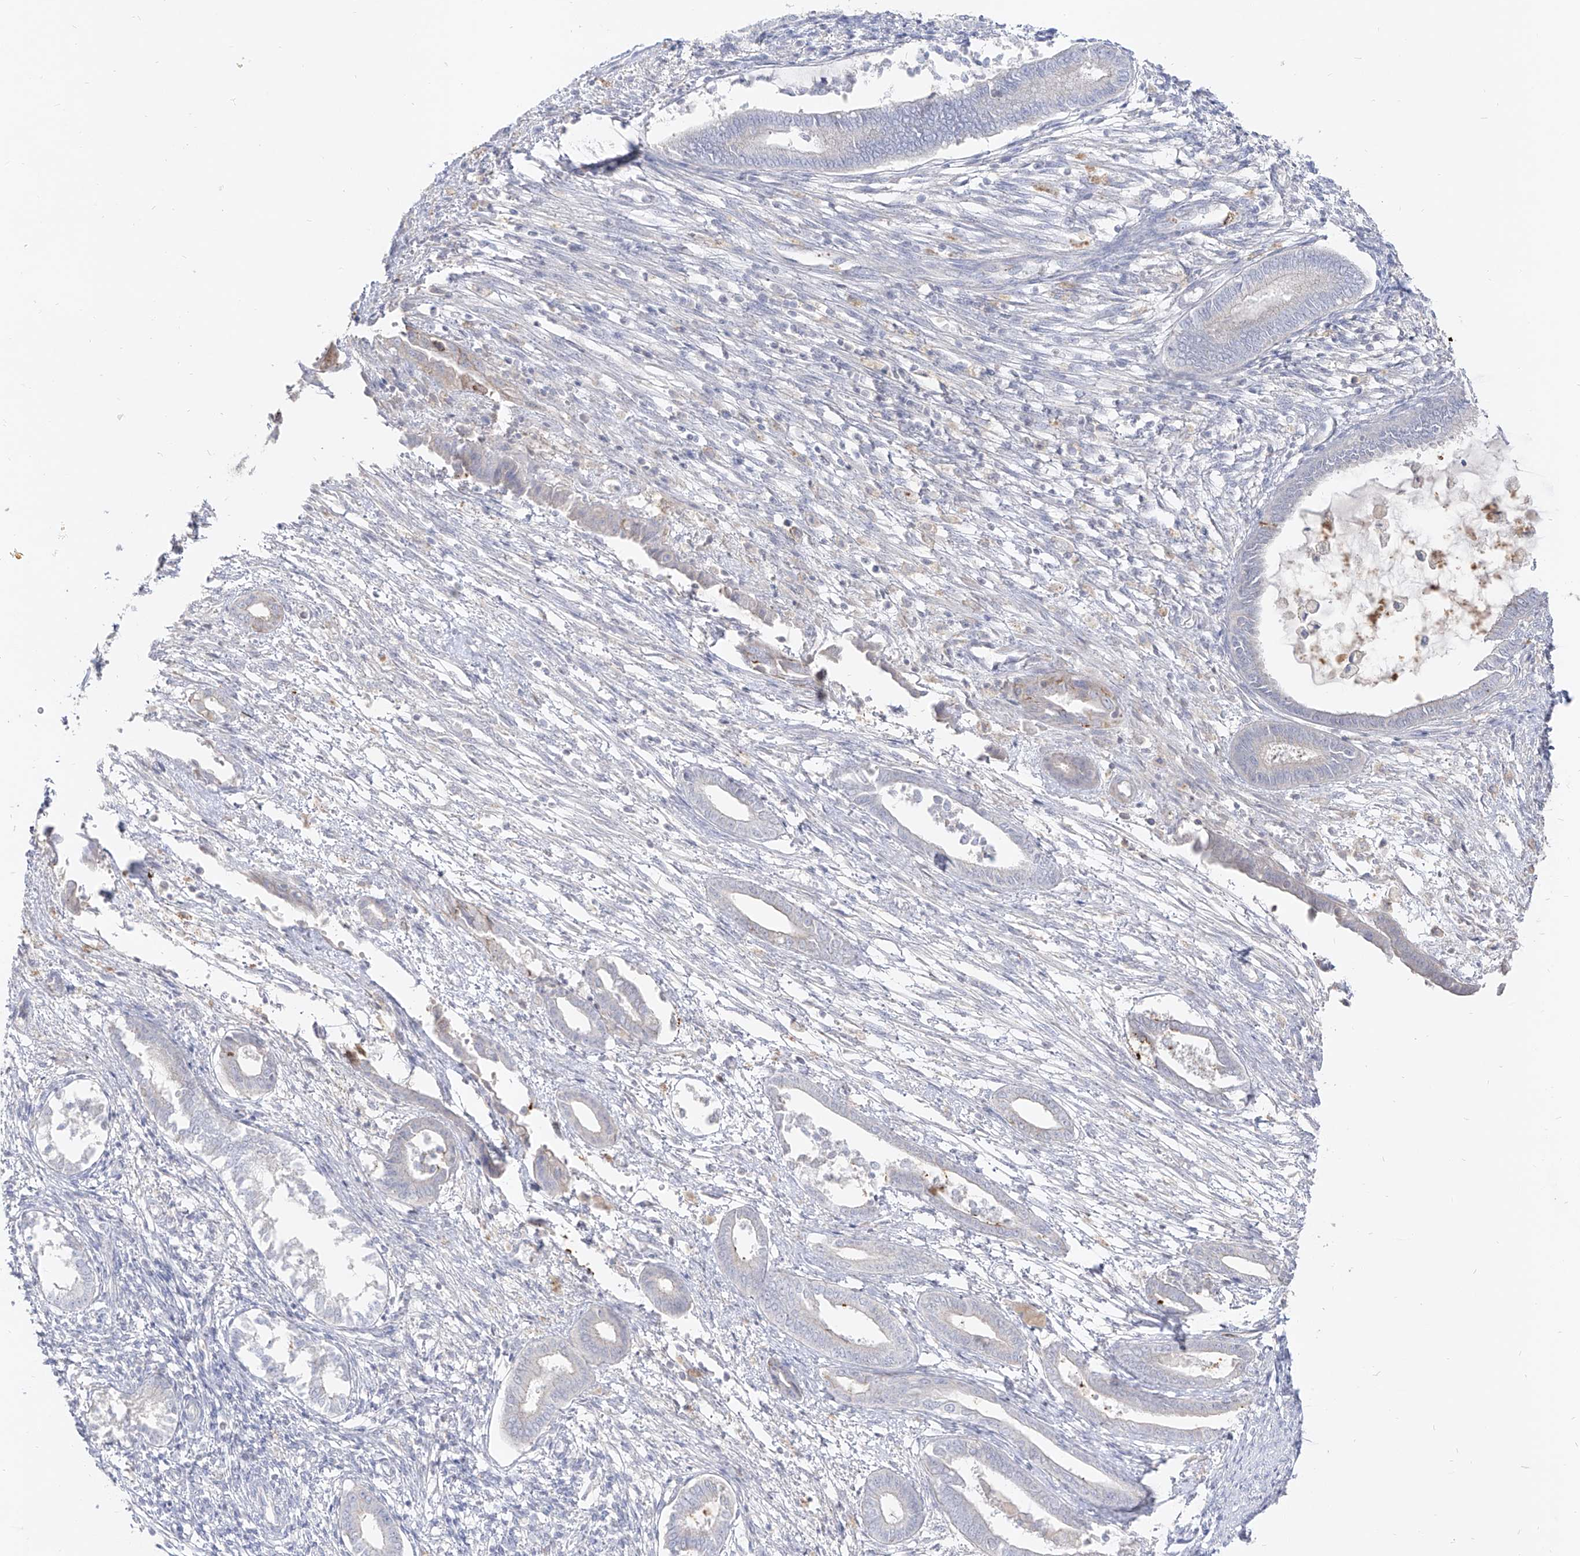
{"staining": {"intensity": "negative", "quantity": "none", "location": "none"}, "tissue": "endometrium", "cell_type": "Cells in endometrial stroma", "image_type": "normal", "snomed": [{"axis": "morphology", "description": "Normal tissue, NOS"}, {"axis": "topography", "description": "Endometrium"}], "caption": "Cells in endometrial stroma show no significant protein staining in normal endometrium. (Stains: DAB immunohistochemistry (IHC) with hematoxylin counter stain, Microscopy: brightfield microscopy at high magnification).", "gene": "RBFOX3", "patient": {"sex": "female", "age": 56}}